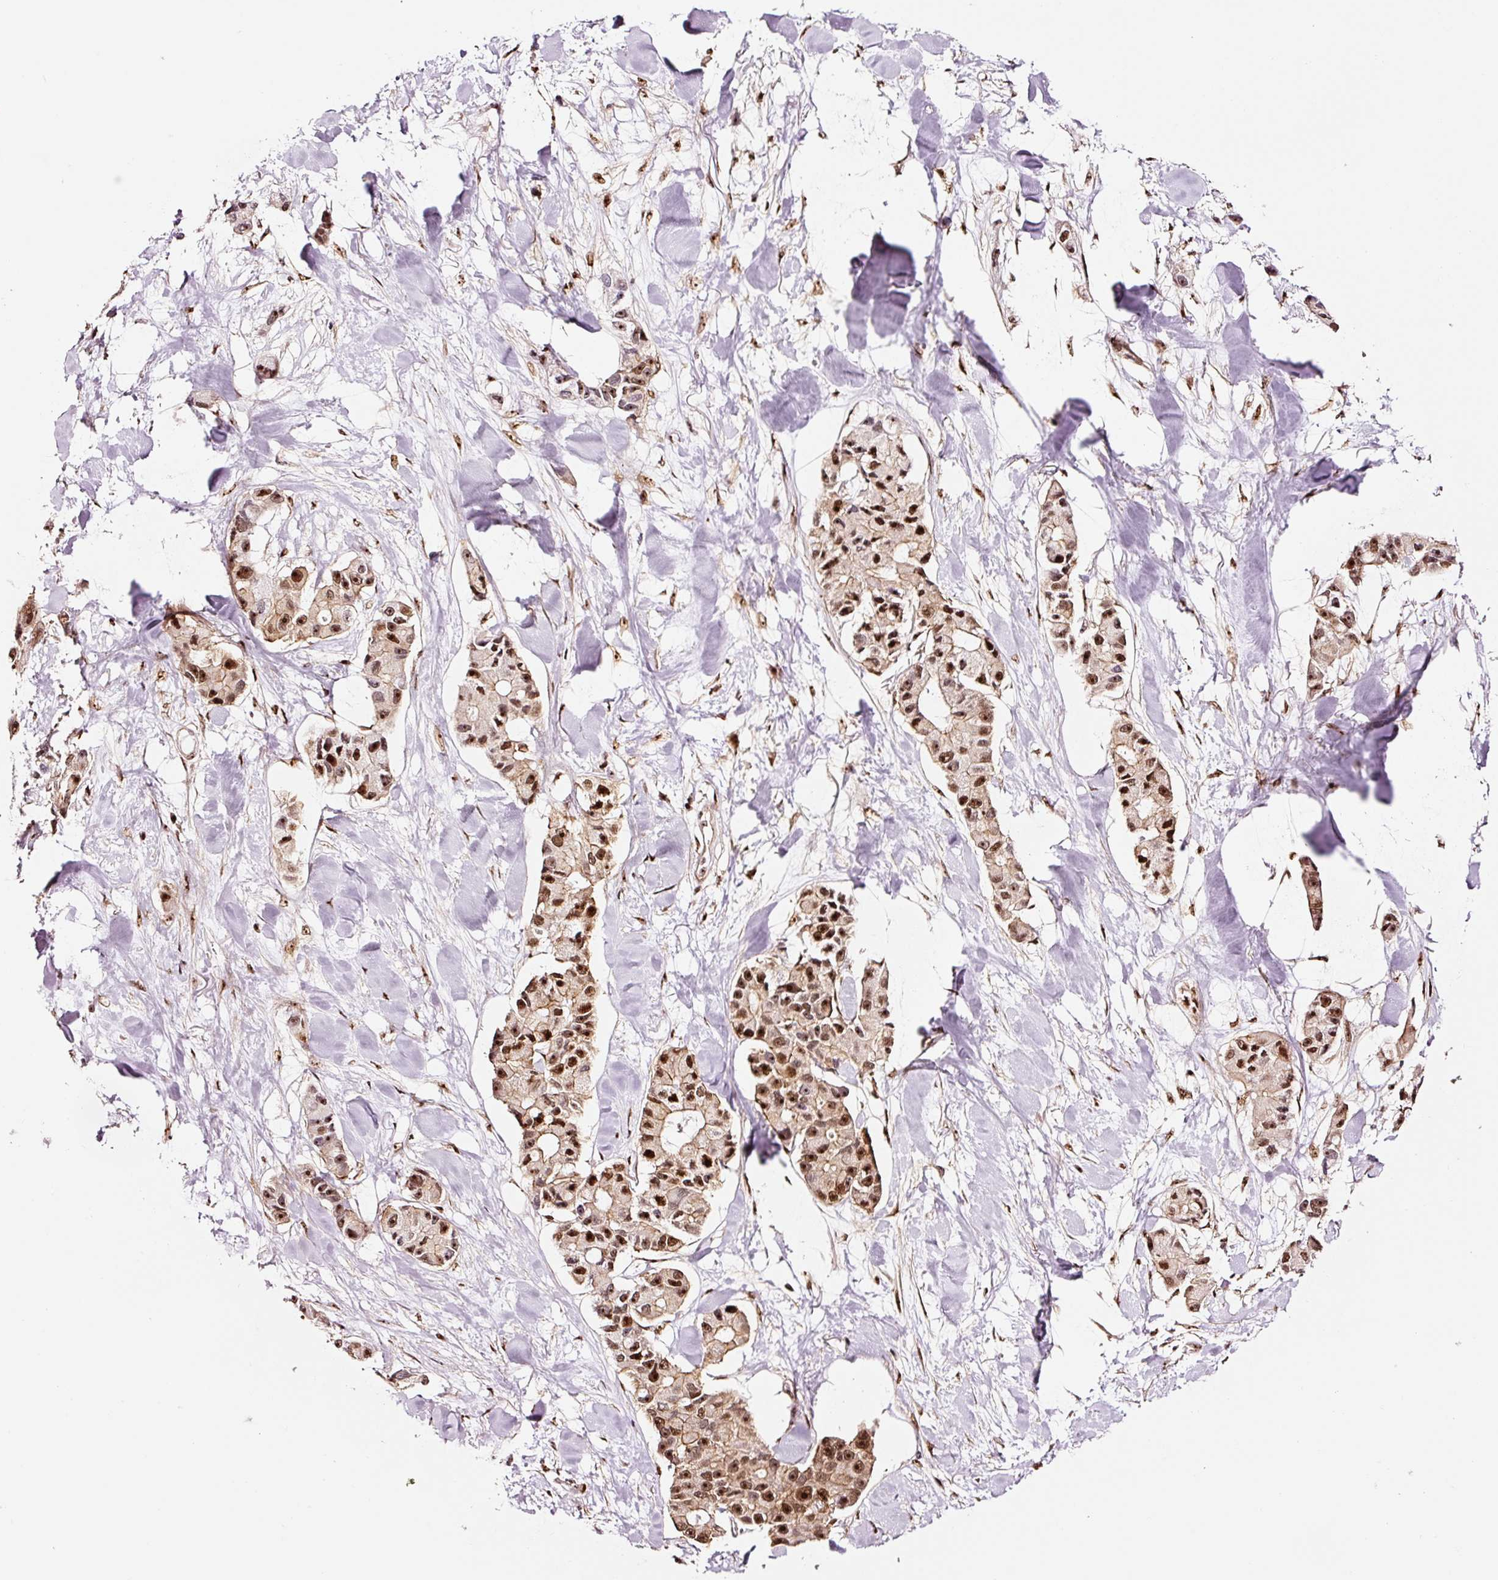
{"staining": {"intensity": "strong", "quantity": ">75%", "location": "cytoplasmic/membranous,nuclear"}, "tissue": "lung cancer", "cell_type": "Tumor cells", "image_type": "cancer", "snomed": [{"axis": "morphology", "description": "Adenocarcinoma, NOS"}, {"axis": "topography", "description": "Lung"}], "caption": "A high amount of strong cytoplasmic/membranous and nuclear positivity is present in approximately >75% of tumor cells in lung cancer (adenocarcinoma) tissue. The staining was performed using DAB (3,3'-diaminobenzidine), with brown indicating positive protein expression. Nuclei are stained blue with hematoxylin.", "gene": "GNL3", "patient": {"sex": "female", "age": 54}}